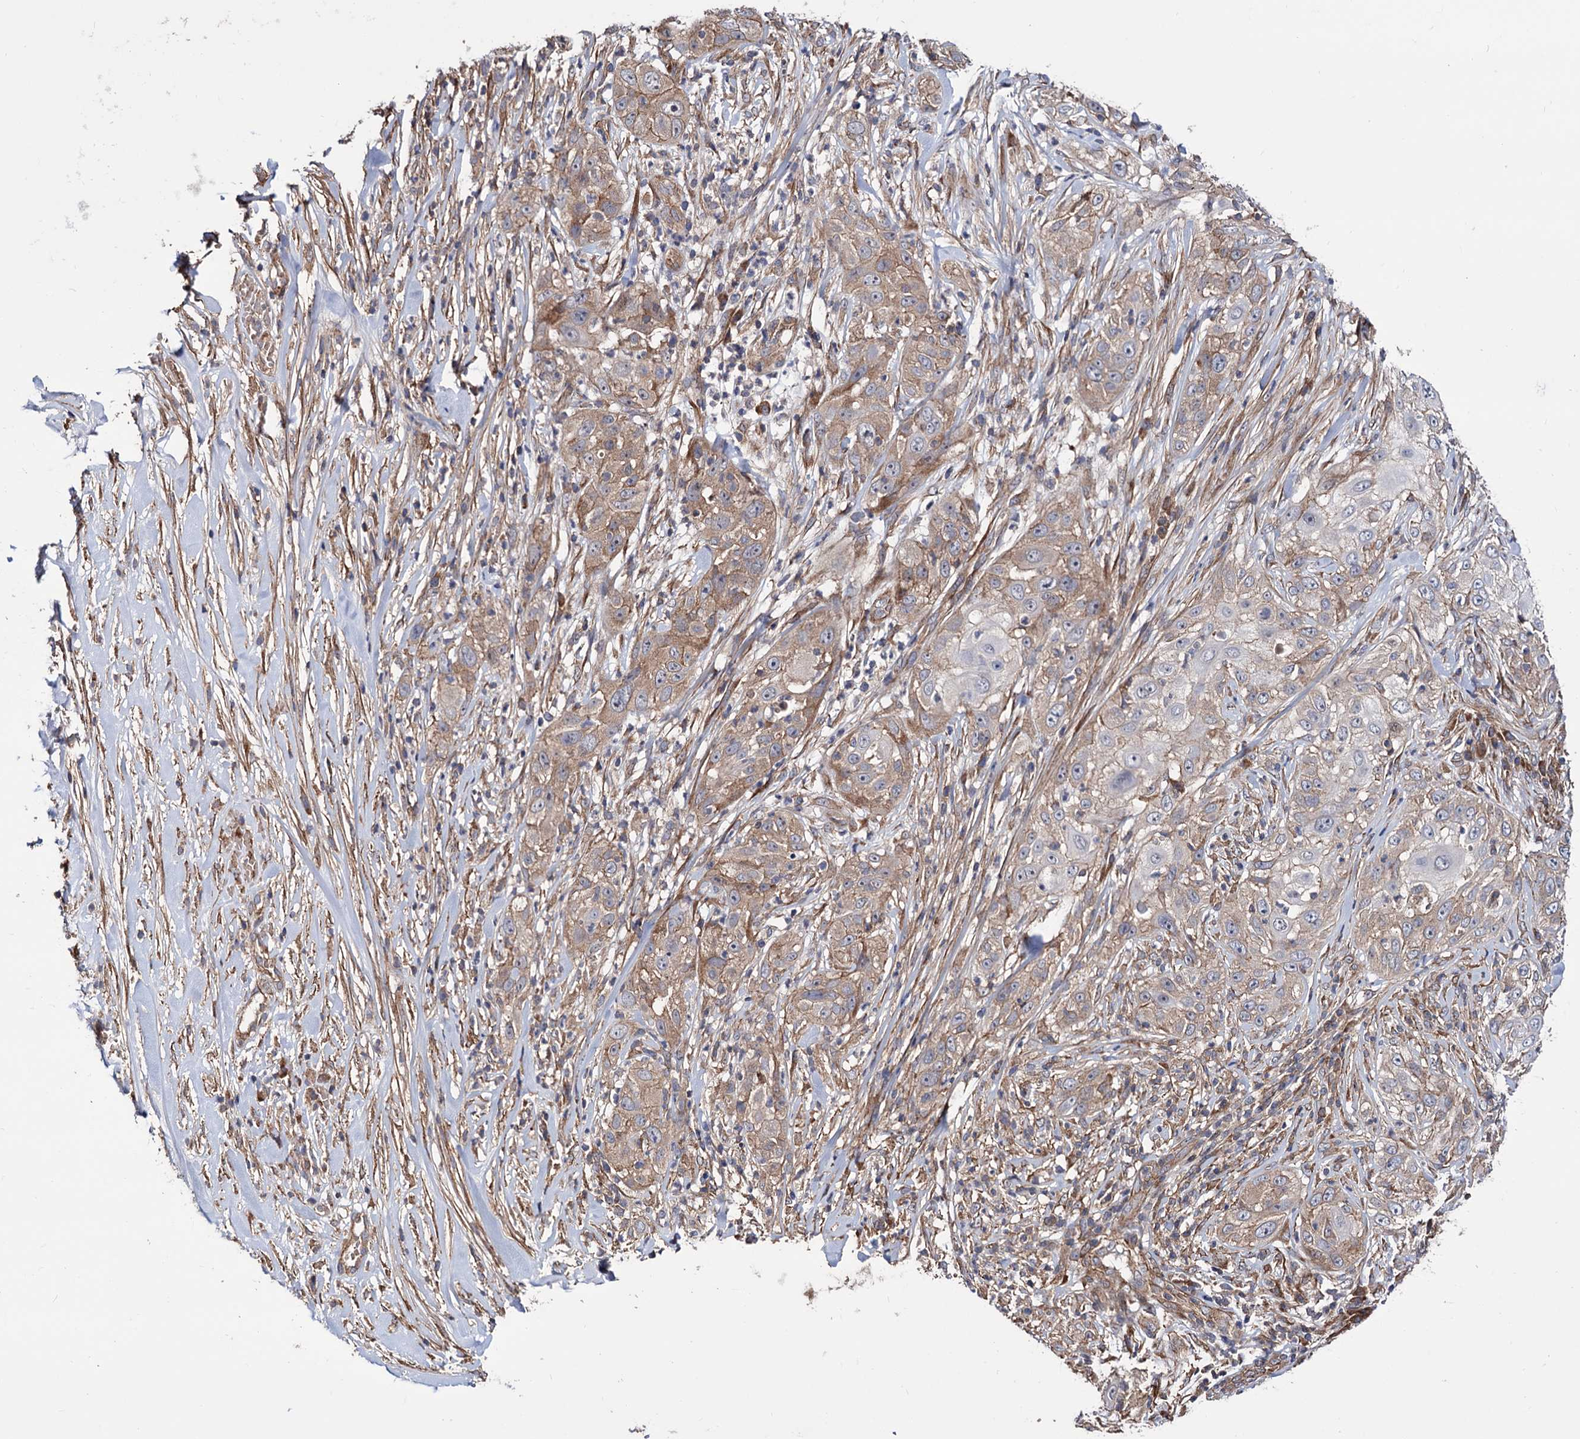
{"staining": {"intensity": "weak", "quantity": "25%-75%", "location": "cytoplasmic/membranous"}, "tissue": "skin cancer", "cell_type": "Tumor cells", "image_type": "cancer", "snomed": [{"axis": "morphology", "description": "Squamous cell carcinoma, NOS"}, {"axis": "topography", "description": "Skin"}], "caption": "IHC staining of skin squamous cell carcinoma, which displays low levels of weak cytoplasmic/membranous expression in approximately 25%-75% of tumor cells indicating weak cytoplasmic/membranous protein expression. The staining was performed using DAB (3,3'-diaminobenzidine) (brown) for protein detection and nuclei were counterstained in hematoxylin (blue).", "gene": "FERMT2", "patient": {"sex": "female", "age": 44}}